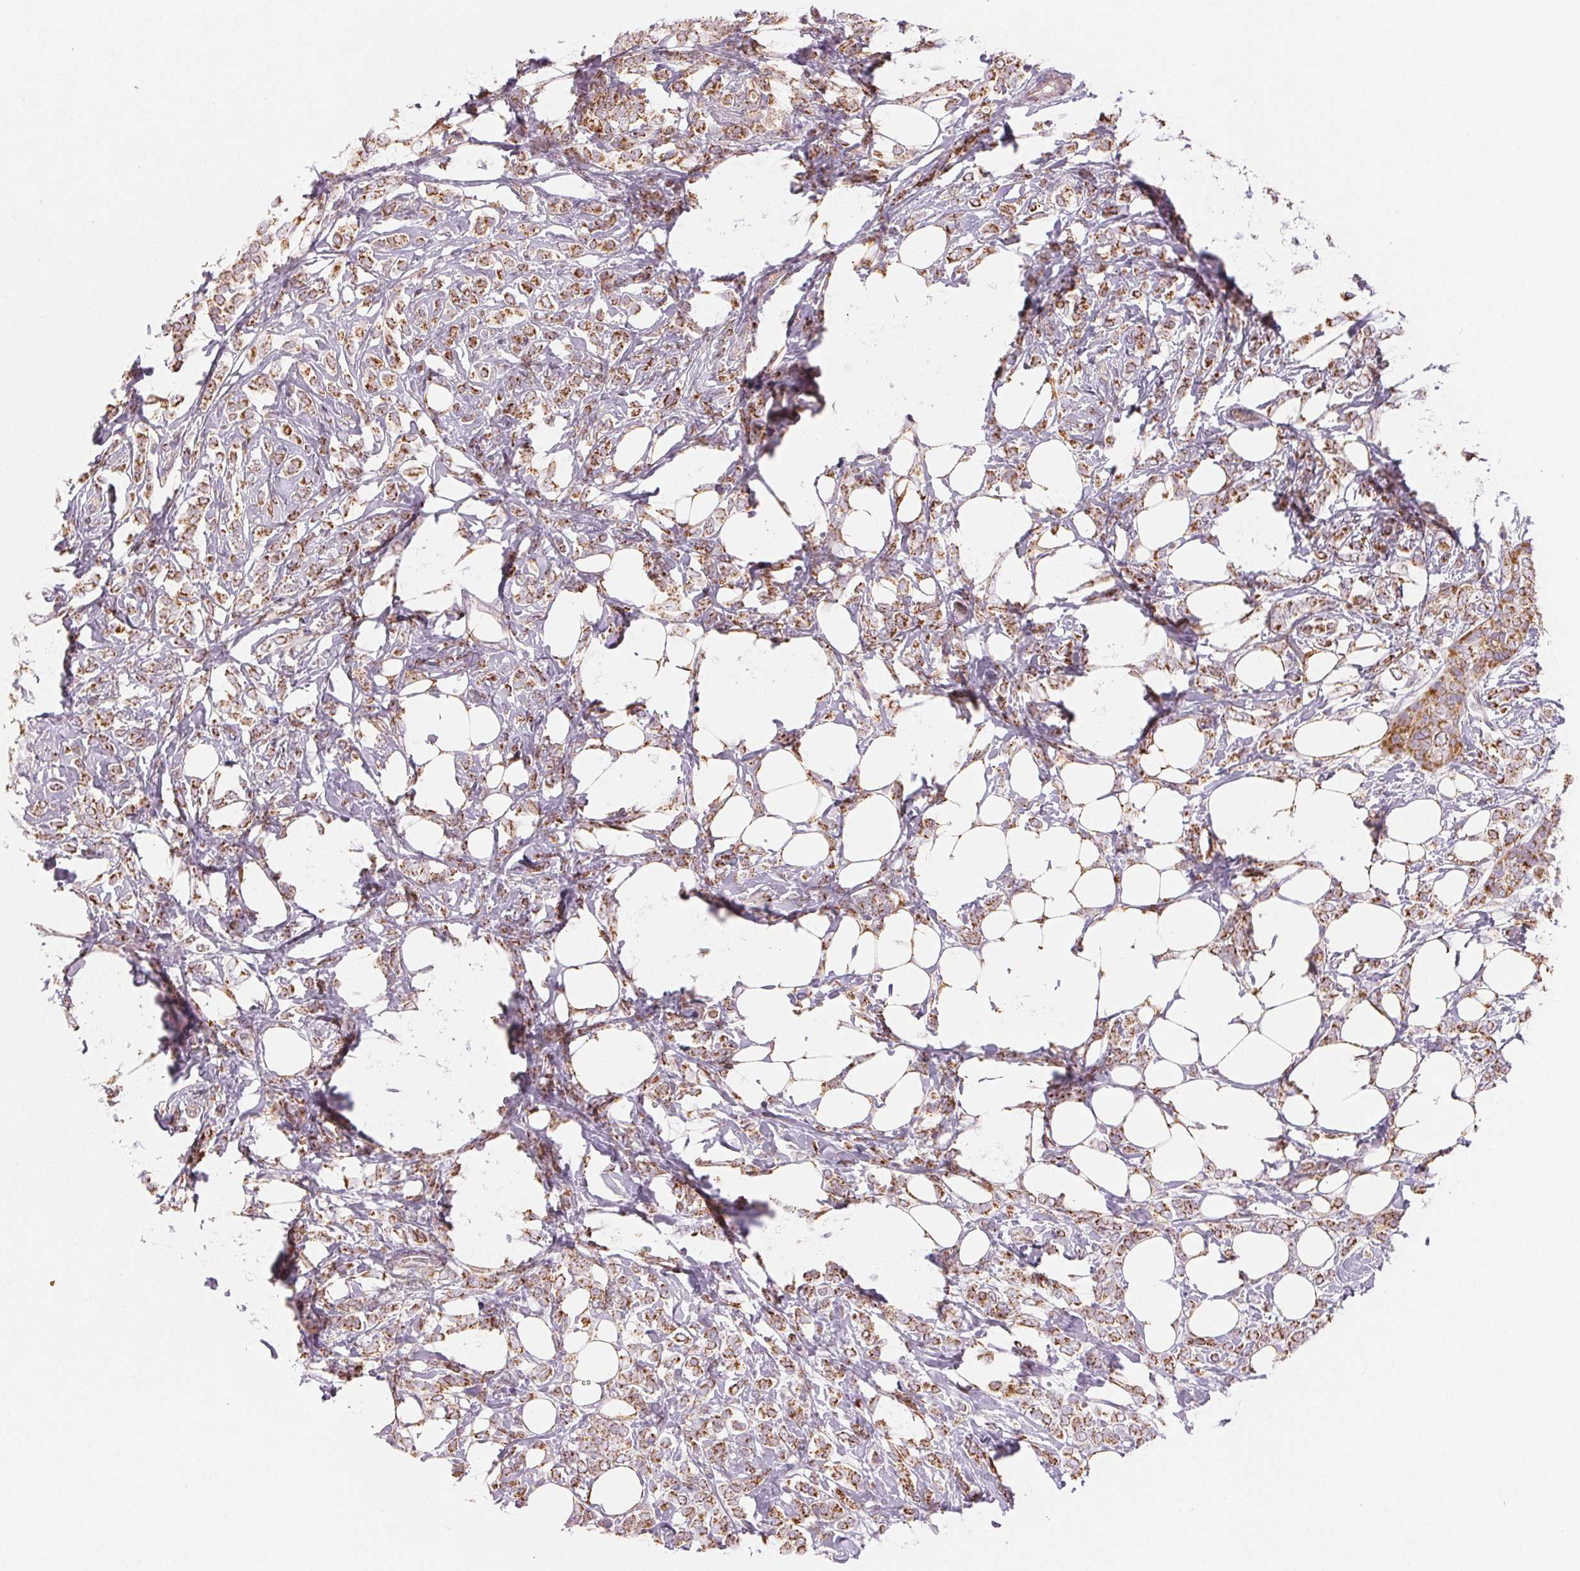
{"staining": {"intensity": "moderate", "quantity": ">75%", "location": "cytoplasmic/membranous"}, "tissue": "breast cancer", "cell_type": "Tumor cells", "image_type": "cancer", "snomed": [{"axis": "morphology", "description": "Lobular carcinoma"}, {"axis": "topography", "description": "Breast"}], "caption": "Immunohistochemical staining of human breast cancer (lobular carcinoma) shows moderate cytoplasmic/membranous protein expression in about >75% of tumor cells.", "gene": "HINT2", "patient": {"sex": "female", "age": 49}}